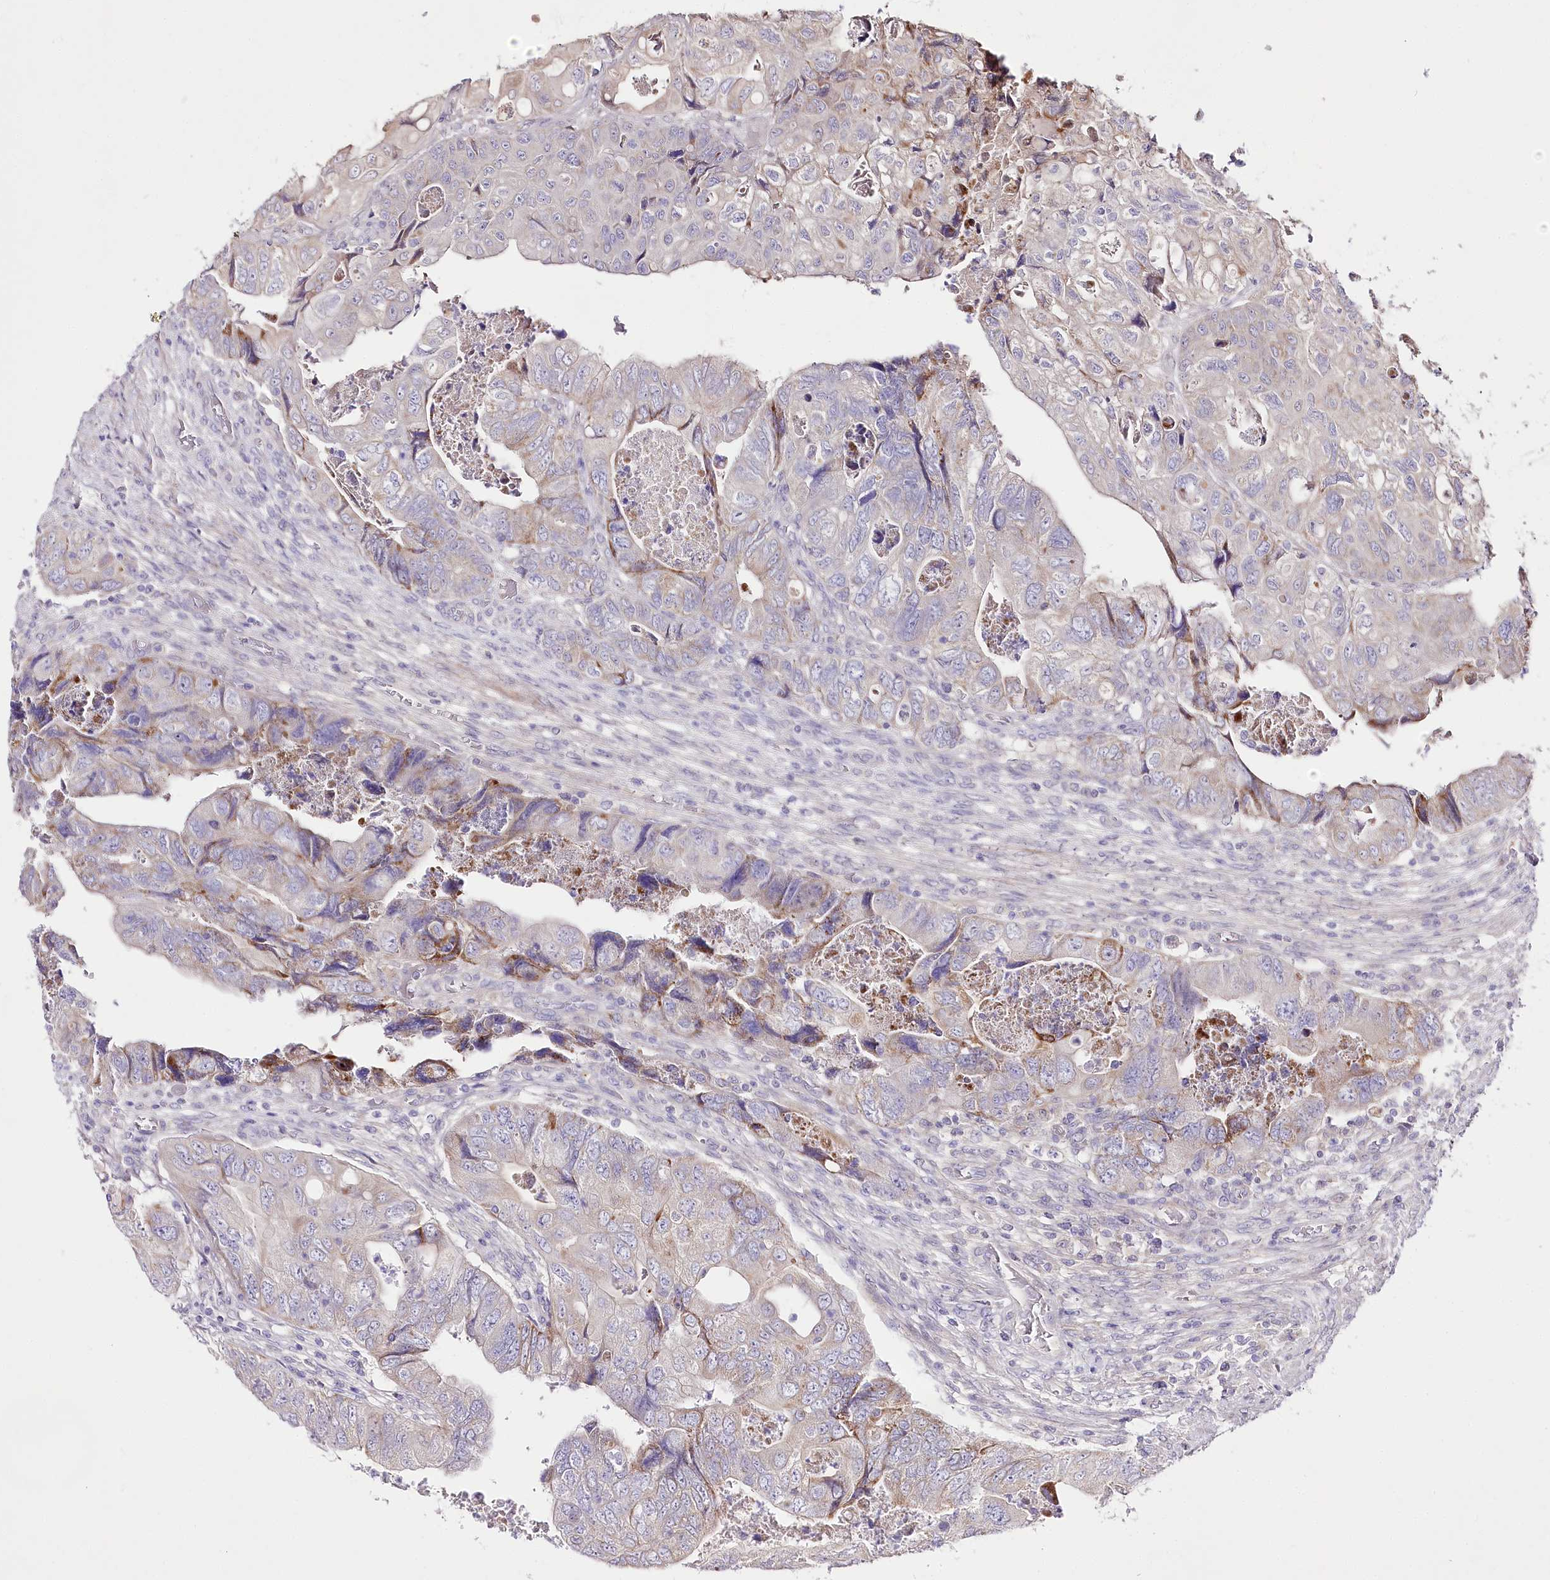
{"staining": {"intensity": "moderate", "quantity": "<25%", "location": "cytoplasmic/membranous"}, "tissue": "colorectal cancer", "cell_type": "Tumor cells", "image_type": "cancer", "snomed": [{"axis": "morphology", "description": "Adenocarcinoma, NOS"}, {"axis": "topography", "description": "Rectum"}], "caption": "Colorectal adenocarcinoma was stained to show a protein in brown. There is low levels of moderate cytoplasmic/membranous expression in approximately <25% of tumor cells.", "gene": "LRRC14B", "patient": {"sex": "male", "age": 63}}